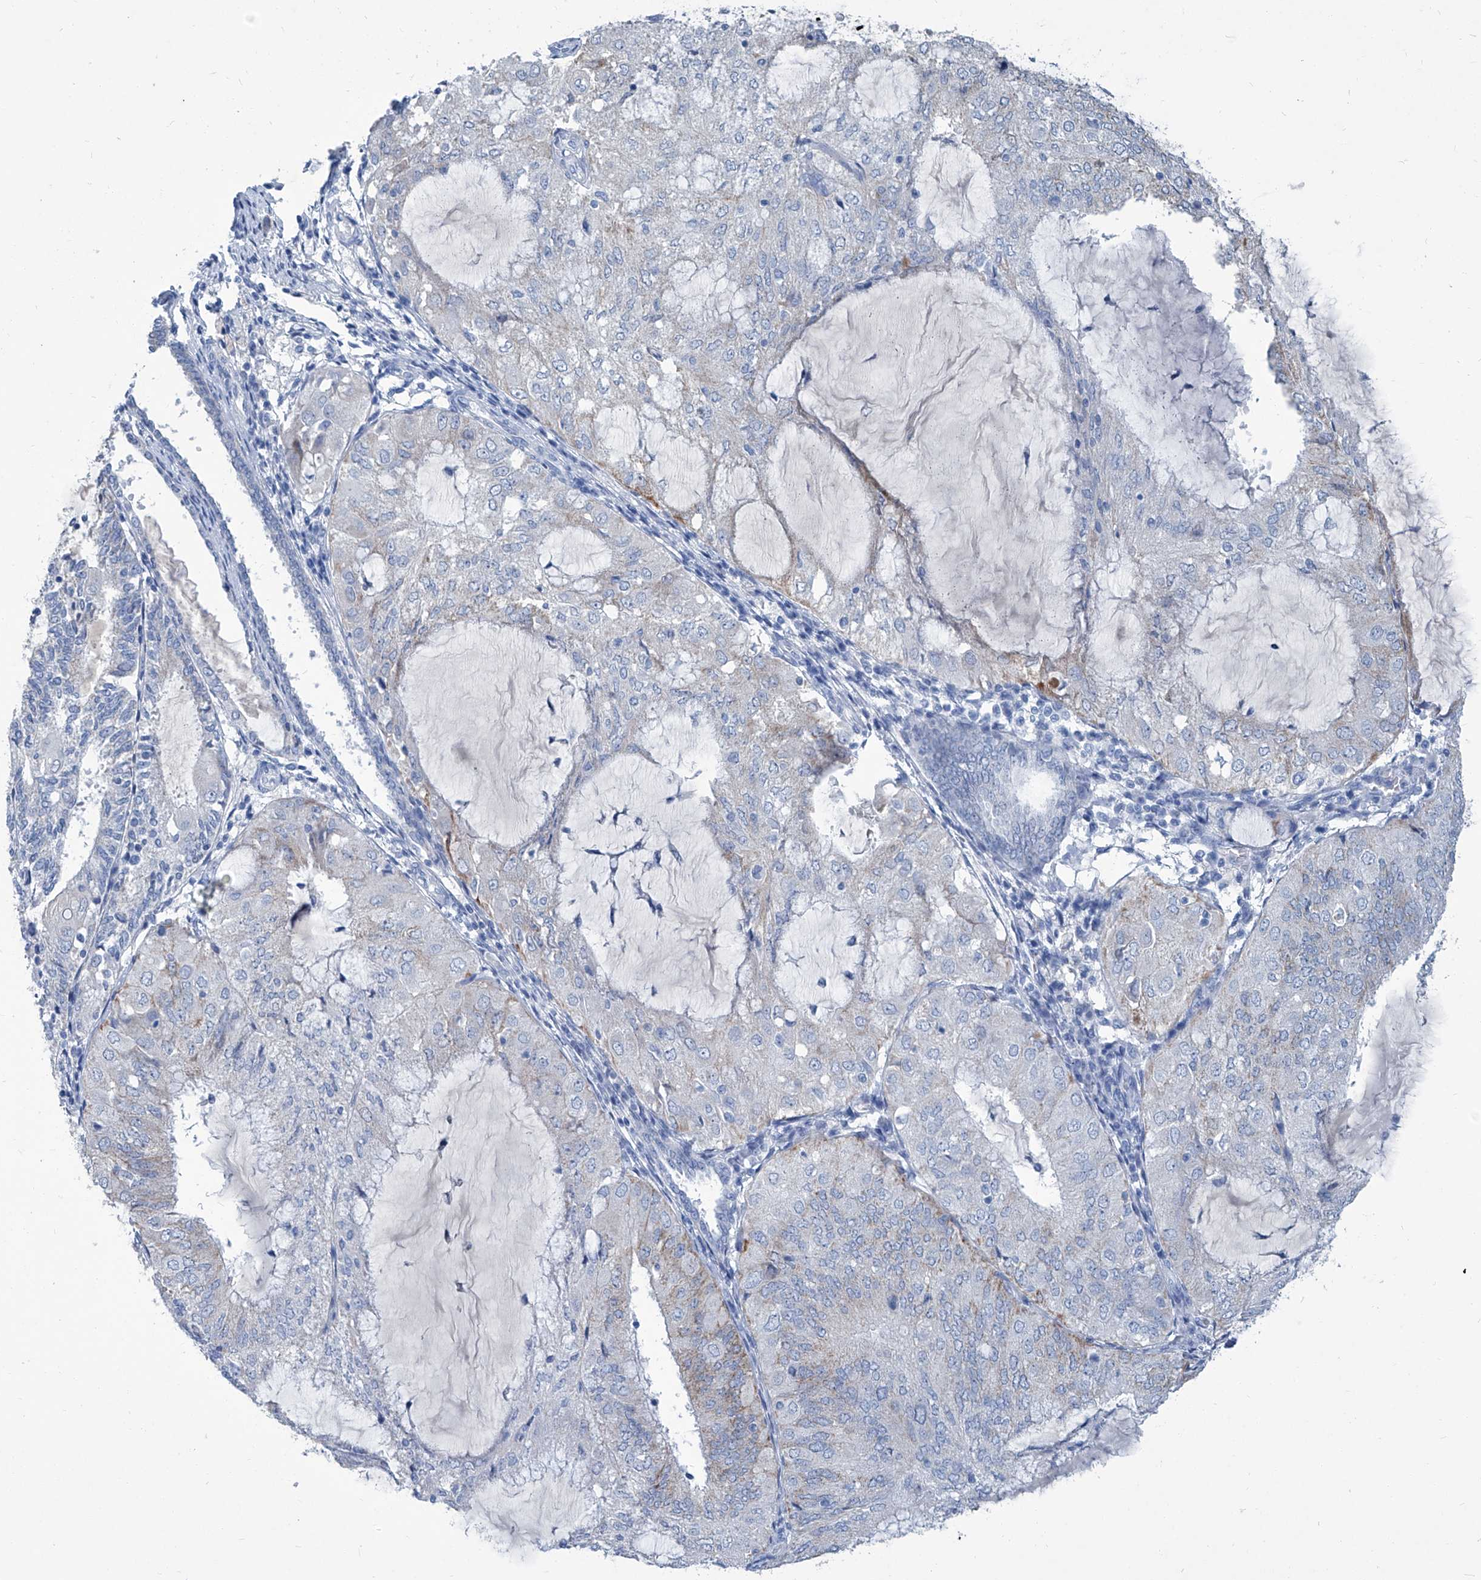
{"staining": {"intensity": "weak", "quantity": "<25%", "location": "cytoplasmic/membranous"}, "tissue": "endometrial cancer", "cell_type": "Tumor cells", "image_type": "cancer", "snomed": [{"axis": "morphology", "description": "Adenocarcinoma, NOS"}, {"axis": "topography", "description": "Endometrium"}], "caption": "Endometrial cancer (adenocarcinoma) was stained to show a protein in brown. There is no significant staining in tumor cells.", "gene": "MTARC1", "patient": {"sex": "female", "age": 81}}